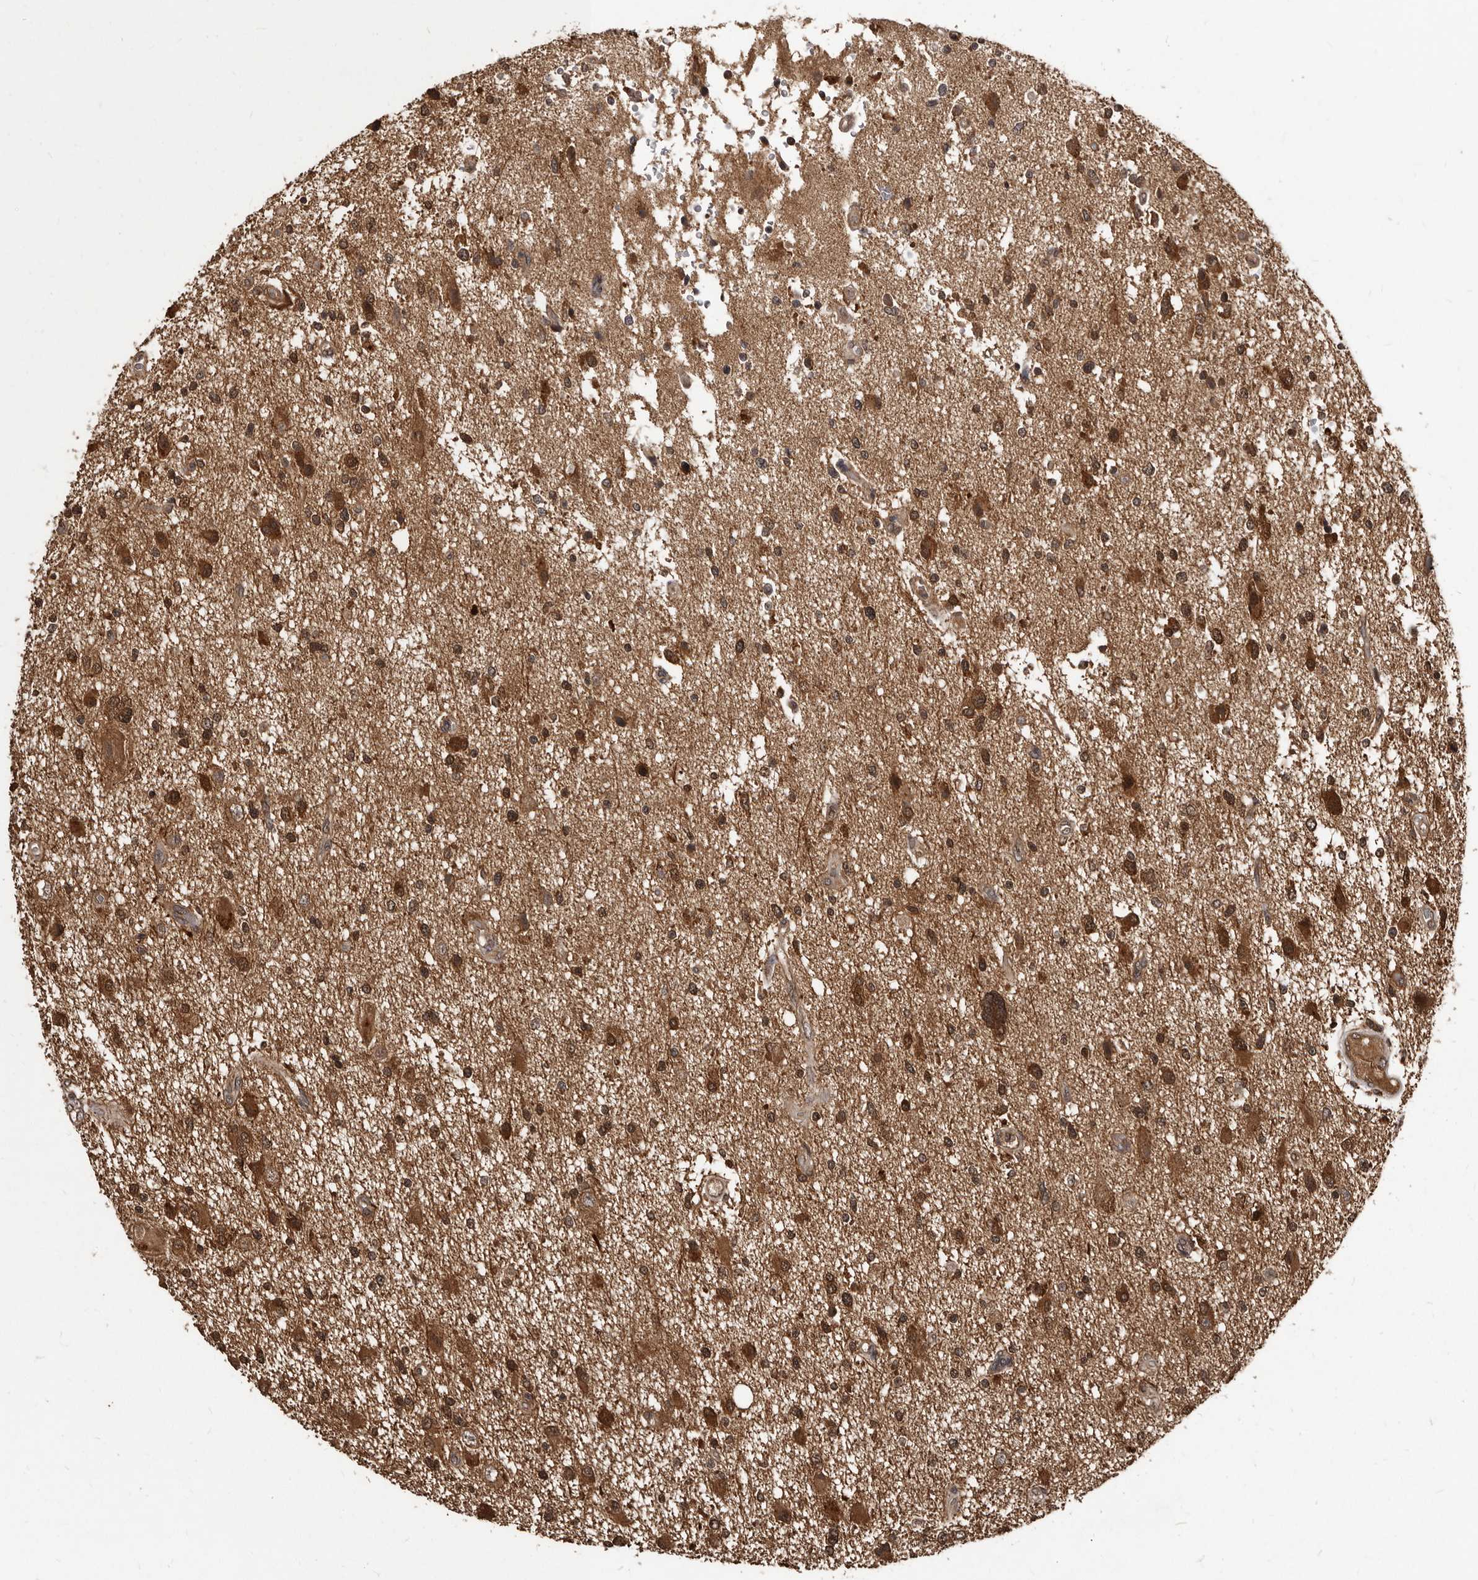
{"staining": {"intensity": "moderate", "quantity": ">75%", "location": "cytoplasmic/membranous,nuclear"}, "tissue": "glioma", "cell_type": "Tumor cells", "image_type": "cancer", "snomed": [{"axis": "morphology", "description": "Glioma, malignant, High grade"}, {"axis": "topography", "description": "Brain"}], "caption": "Glioma stained for a protein exhibits moderate cytoplasmic/membranous and nuclear positivity in tumor cells.", "gene": "PMVK", "patient": {"sex": "male", "age": 33}}